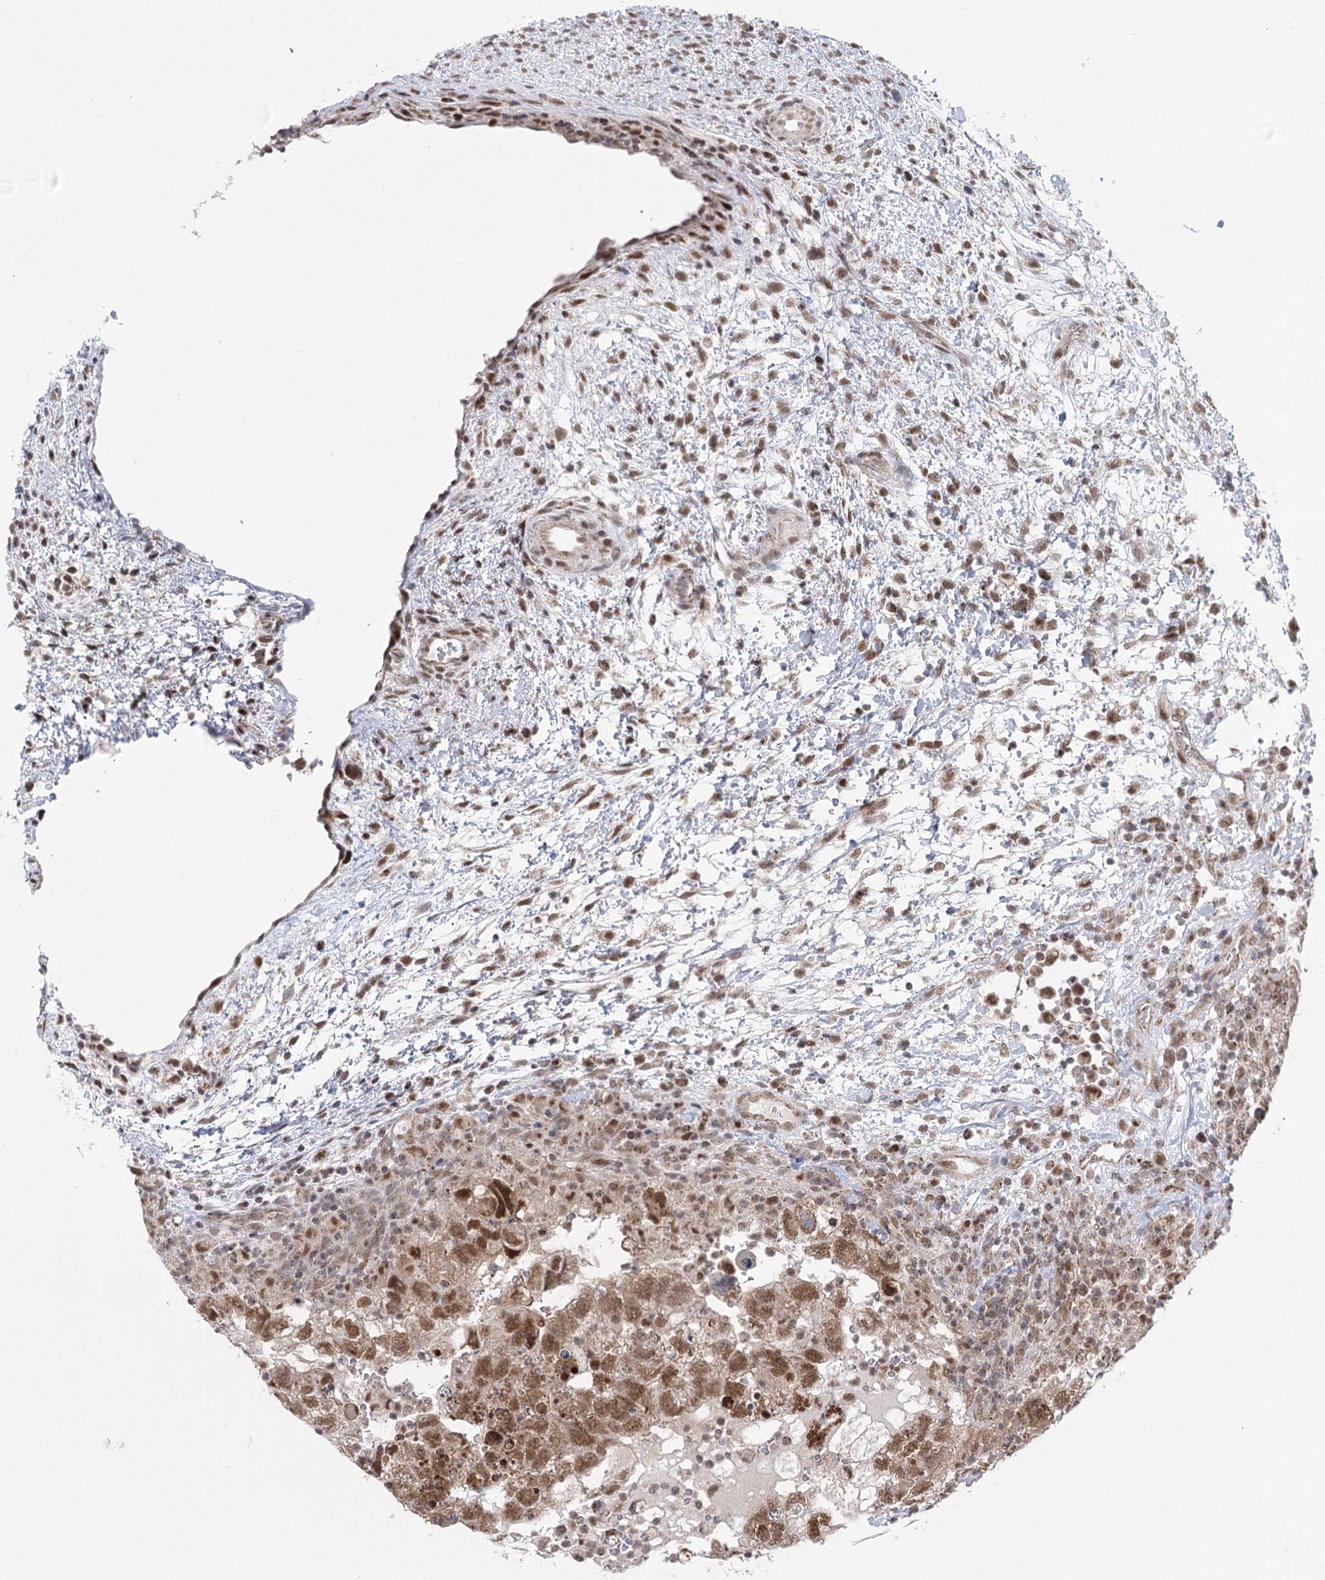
{"staining": {"intensity": "moderate", "quantity": ">75%", "location": "nuclear"}, "tissue": "testis cancer", "cell_type": "Tumor cells", "image_type": "cancer", "snomed": [{"axis": "morphology", "description": "Carcinoma, Embryonal, NOS"}, {"axis": "topography", "description": "Testis"}], "caption": "Immunohistochemistry (IHC) image of human embryonal carcinoma (testis) stained for a protein (brown), which demonstrates medium levels of moderate nuclear positivity in about >75% of tumor cells.", "gene": "SLC4A1AP", "patient": {"sex": "male", "age": 37}}